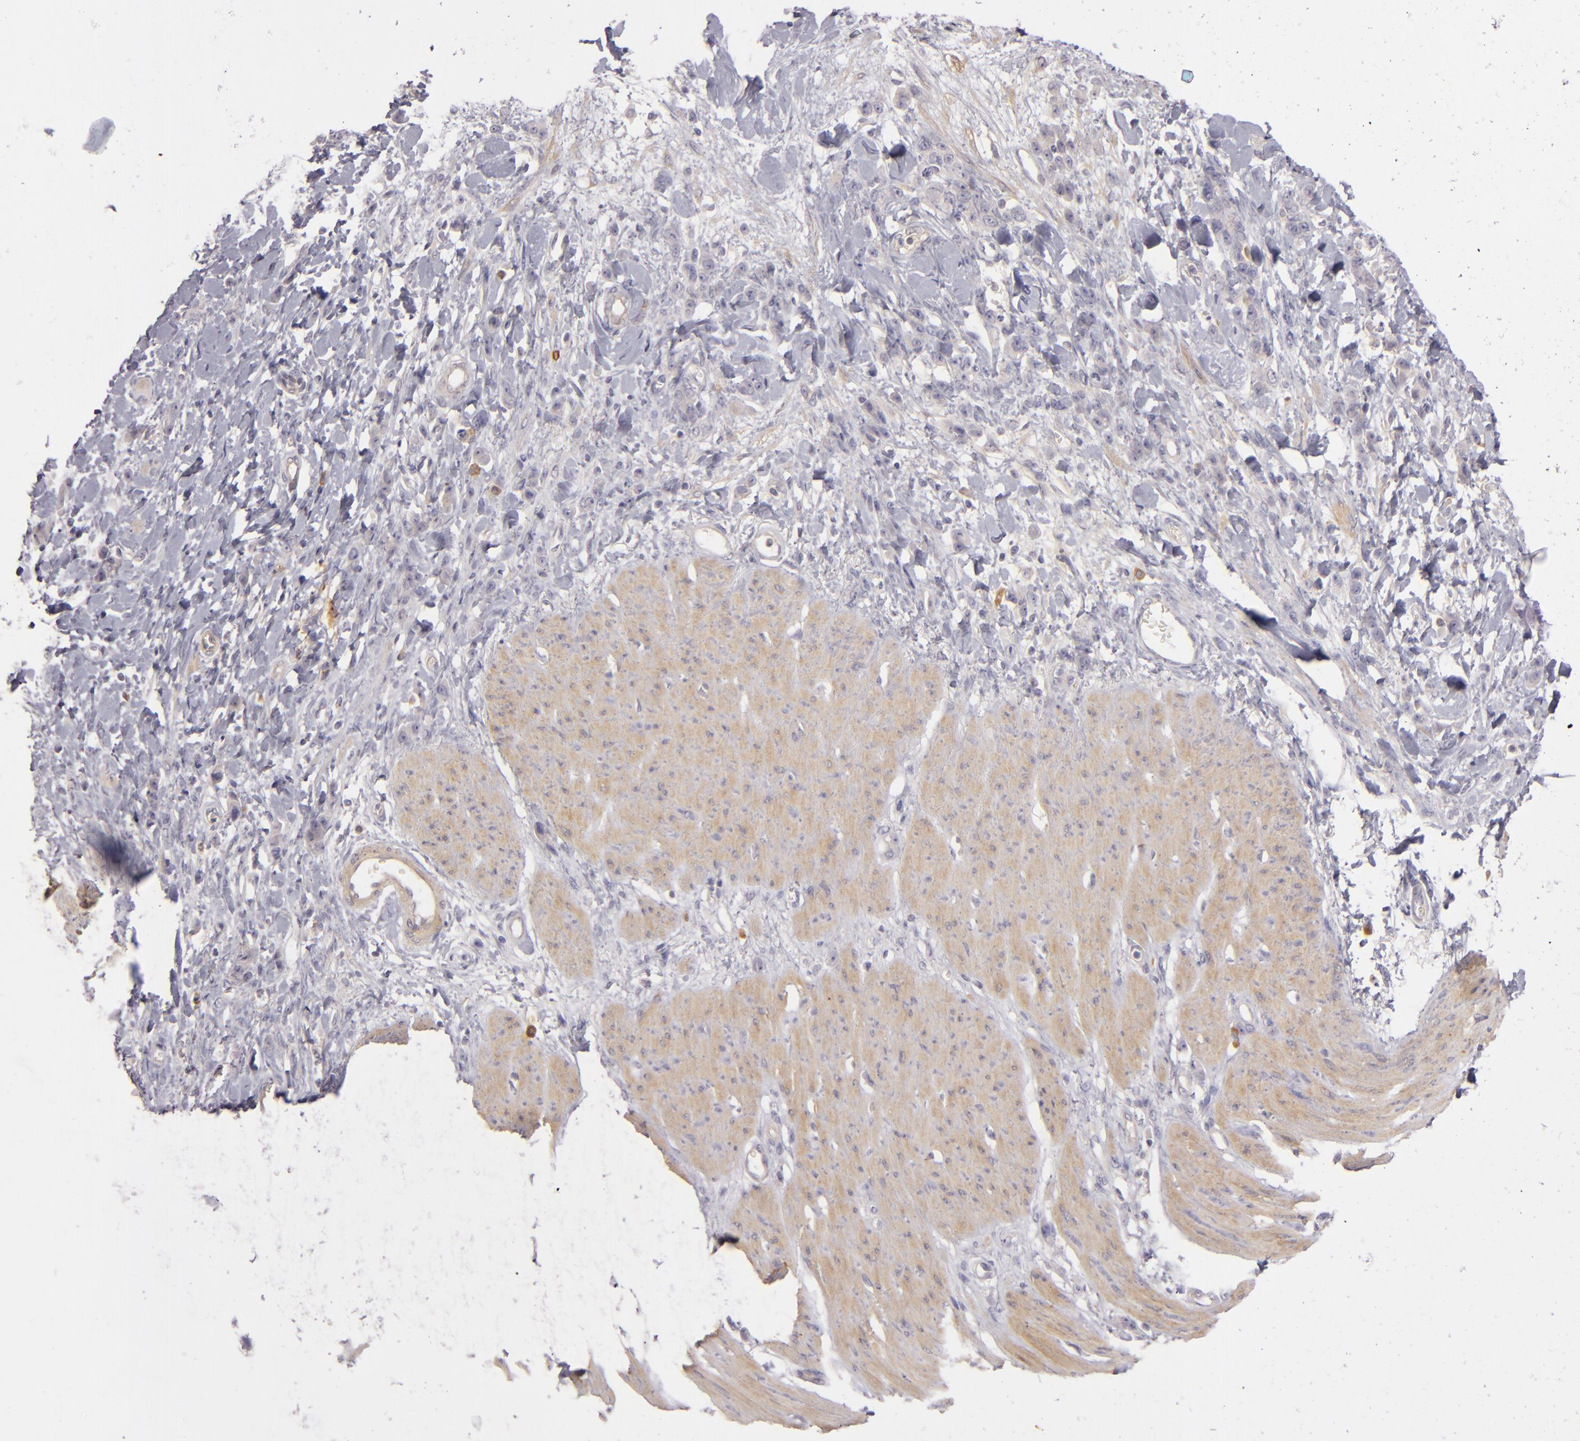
{"staining": {"intensity": "weak", "quantity": "<25%", "location": "cytoplasmic/membranous"}, "tissue": "stomach cancer", "cell_type": "Tumor cells", "image_type": "cancer", "snomed": [{"axis": "morphology", "description": "Normal tissue, NOS"}, {"axis": "morphology", "description": "Adenocarcinoma, NOS"}, {"axis": "topography", "description": "Stomach"}], "caption": "Immunohistochemistry (IHC) of stomach cancer (adenocarcinoma) reveals no staining in tumor cells.", "gene": "CD83", "patient": {"sex": "male", "age": 82}}